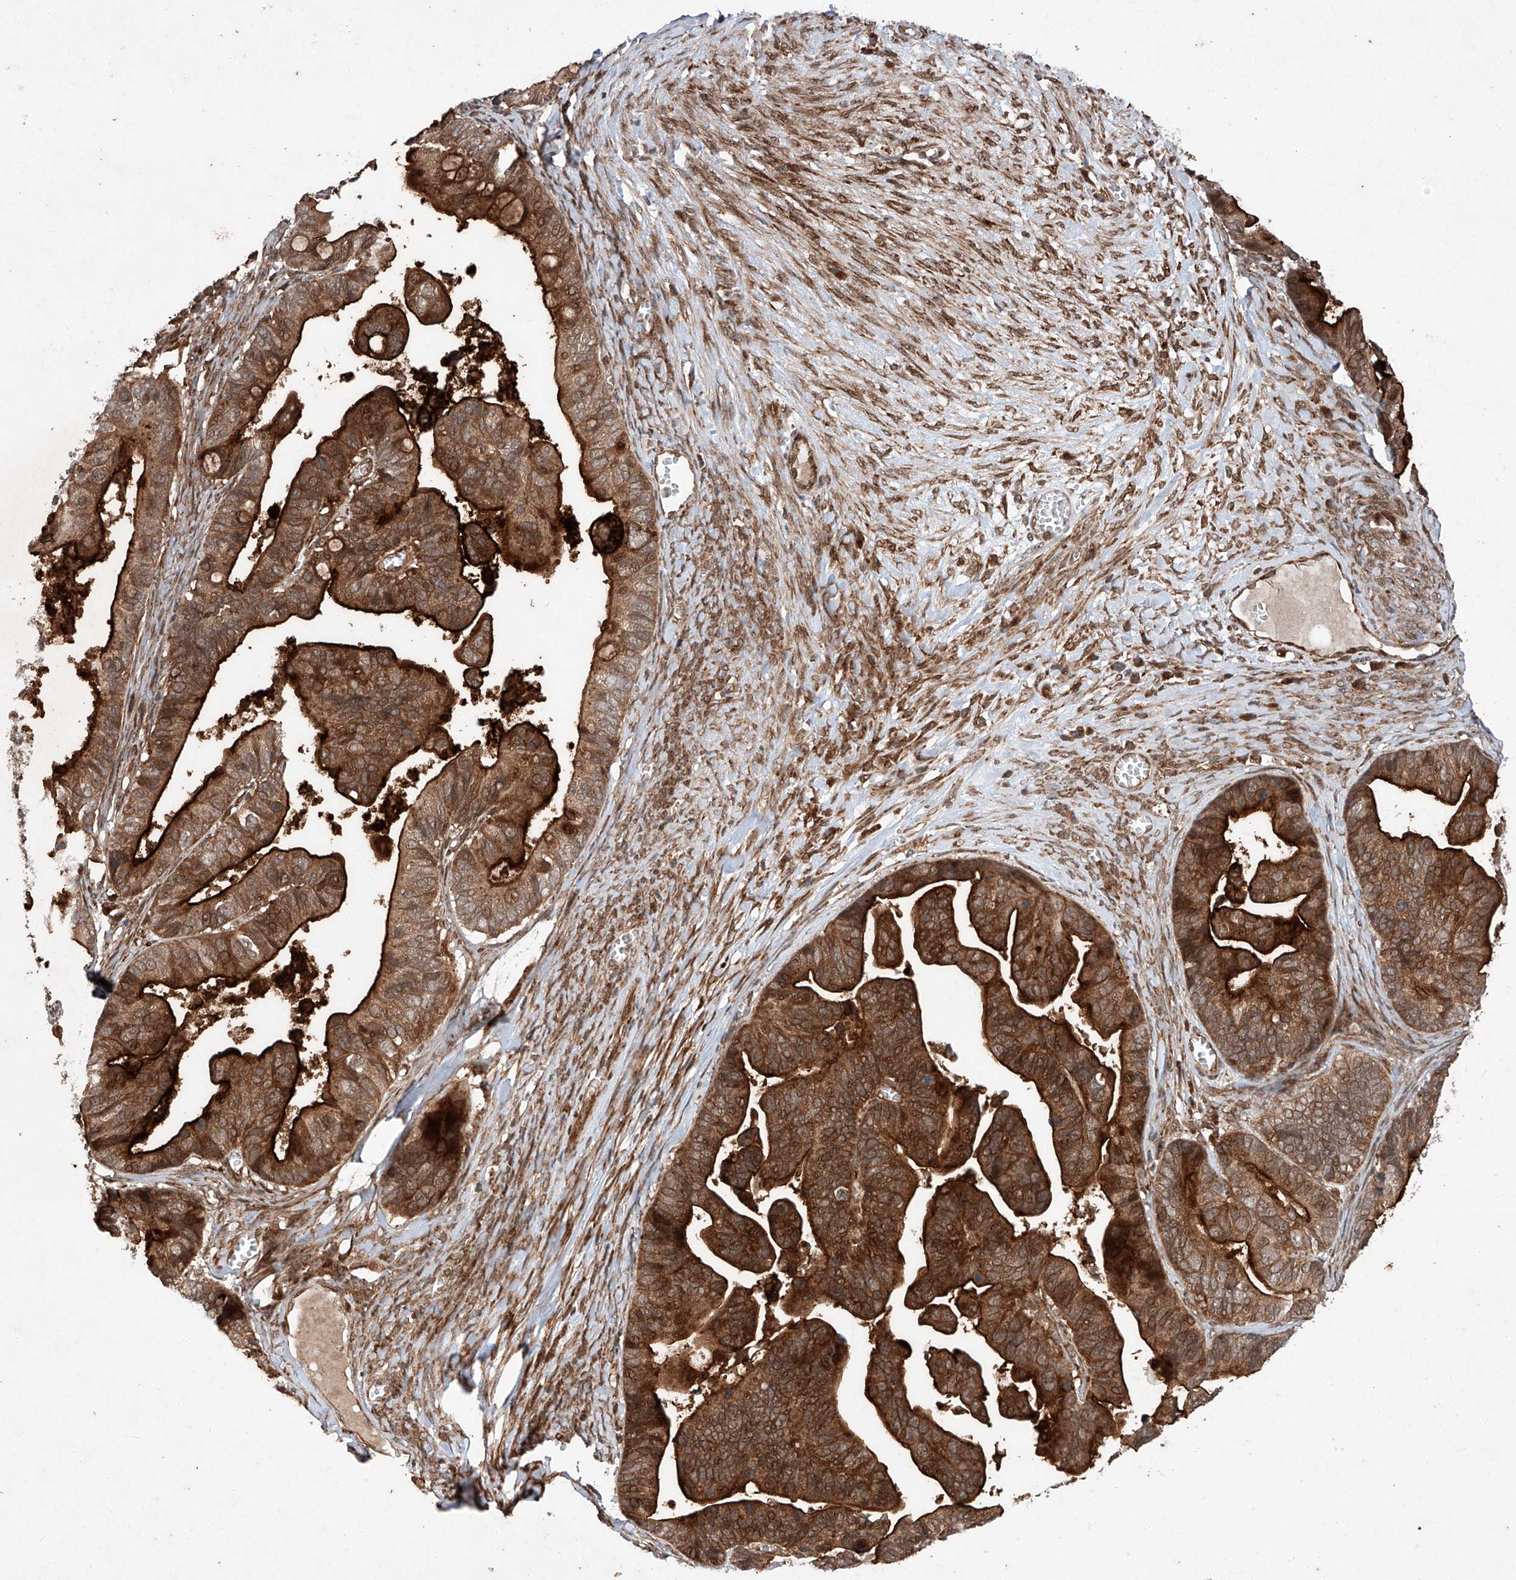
{"staining": {"intensity": "strong", "quantity": ">75%", "location": "cytoplasmic/membranous"}, "tissue": "ovarian cancer", "cell_type": "Tumor cells", "image_type": "cancer", "snomed": [{"axis": "morphology", "description": "Cystadenocarcinoma, serous, NOS"}, {"axis": "topography", "description": "Ovary"}], "caption": "Serous cystadenocarcinoma (ovarian) stained for a protein (brown) displays strong cytoplasmic/membranous positive positivity in approximately >75% of tumor cells.", "gene": "ZFP28", "patient": {"sex": "female", "age": 56}}